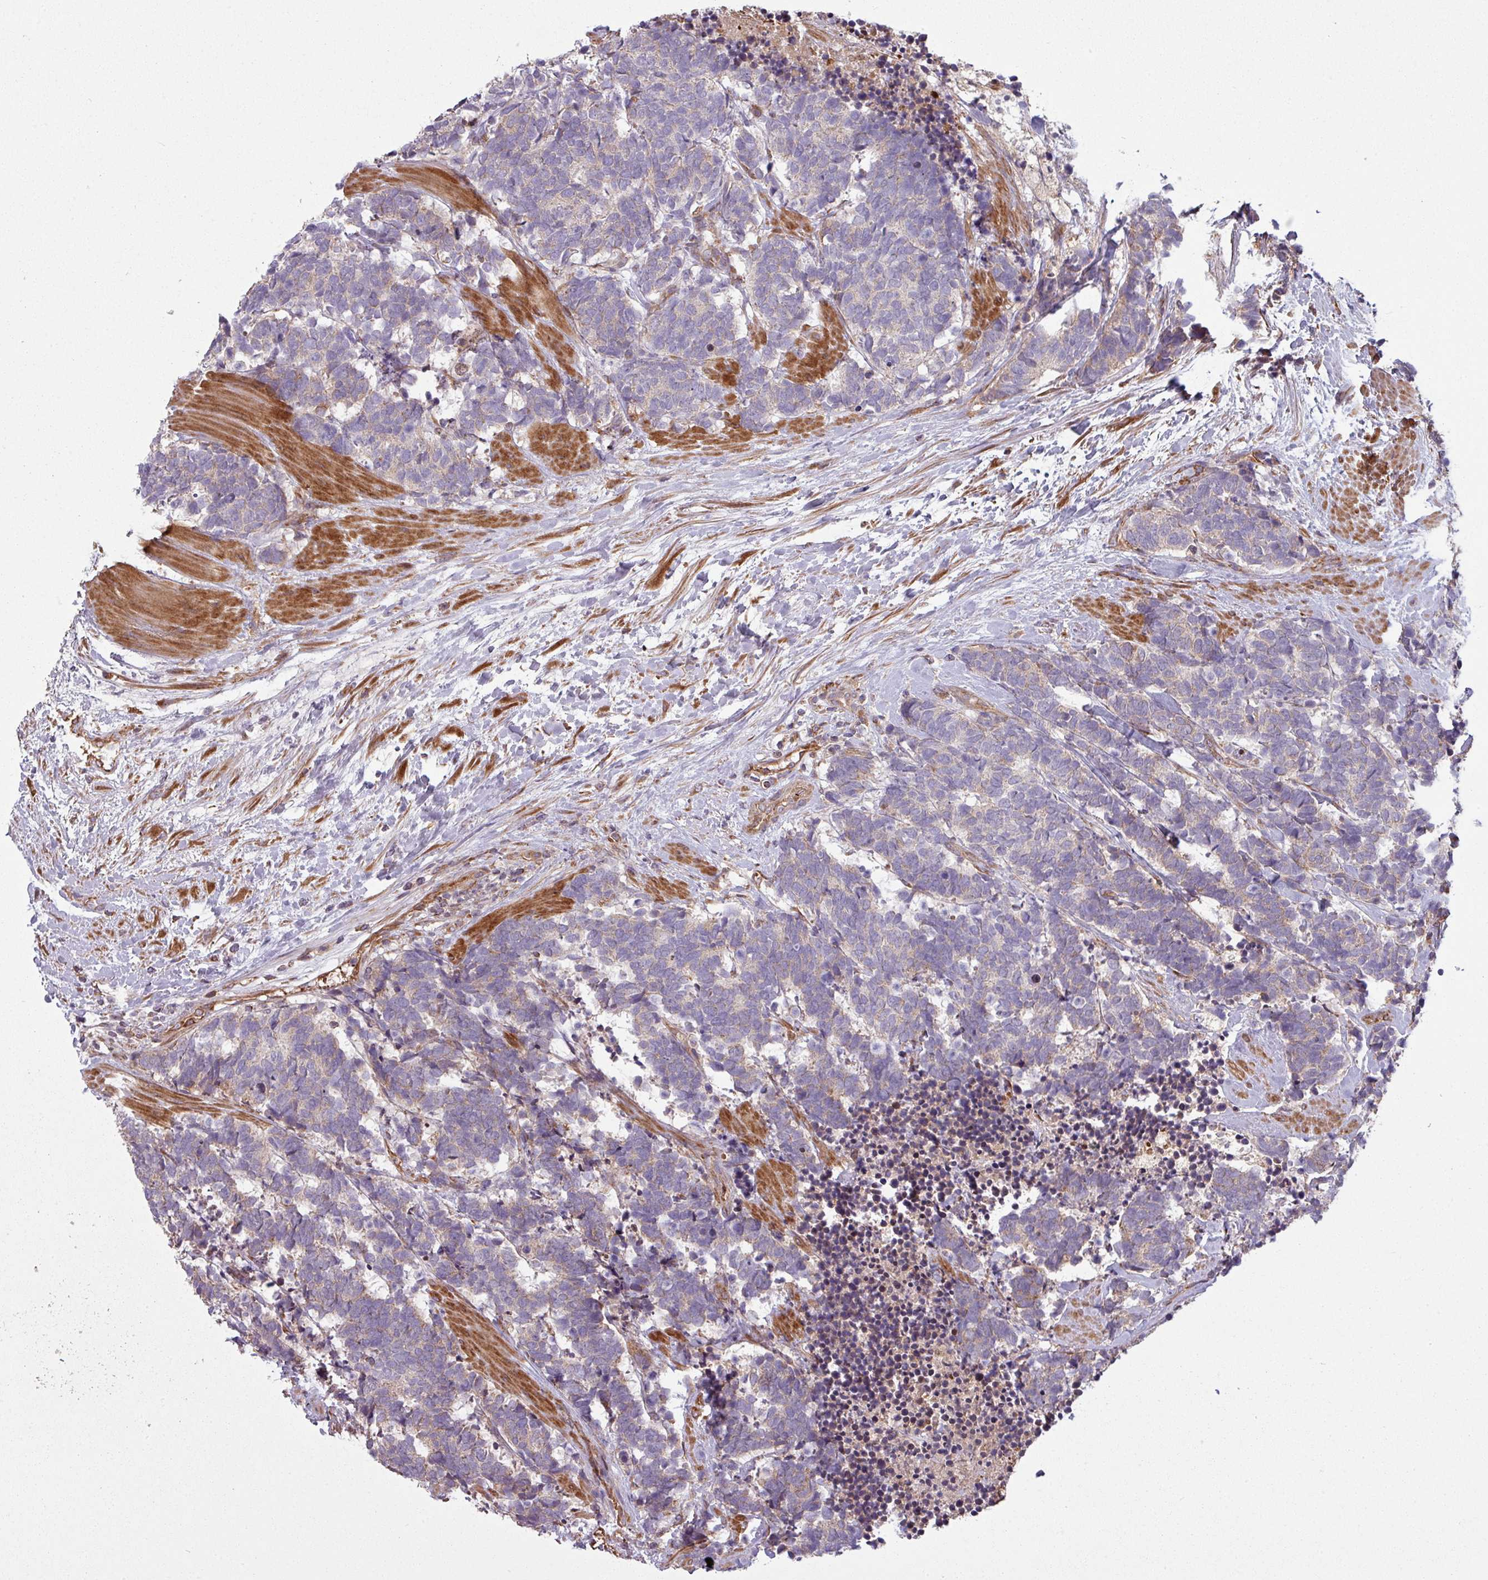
{"staining": {"intensity": "weak", "quantity": "<25%", "location": "cytoplasmic/membranous"}, "tissue": "carcinoid", "cell_type": "Tumor cells", "image_type": "cancer", "snomed": [{"axis": "morphology", "description": "Carcinoma, NOS"}, {"axis": "morphology", "description": "Carcinoid, malignant, NOS"}, {"axis": "topography", "description": "Prostate"}], "caption": "Immunohistochemistry (IHC) image of human carcinoid (malignant) stained for a protein (brown), which exhibits no expression in tumor cells. The staining is performed using DAB brown chromogen with nuclei counter-stained in using hematoxylin.", "gene": "SNRNP25", "patient": {"sex": "male", "age": 57}}